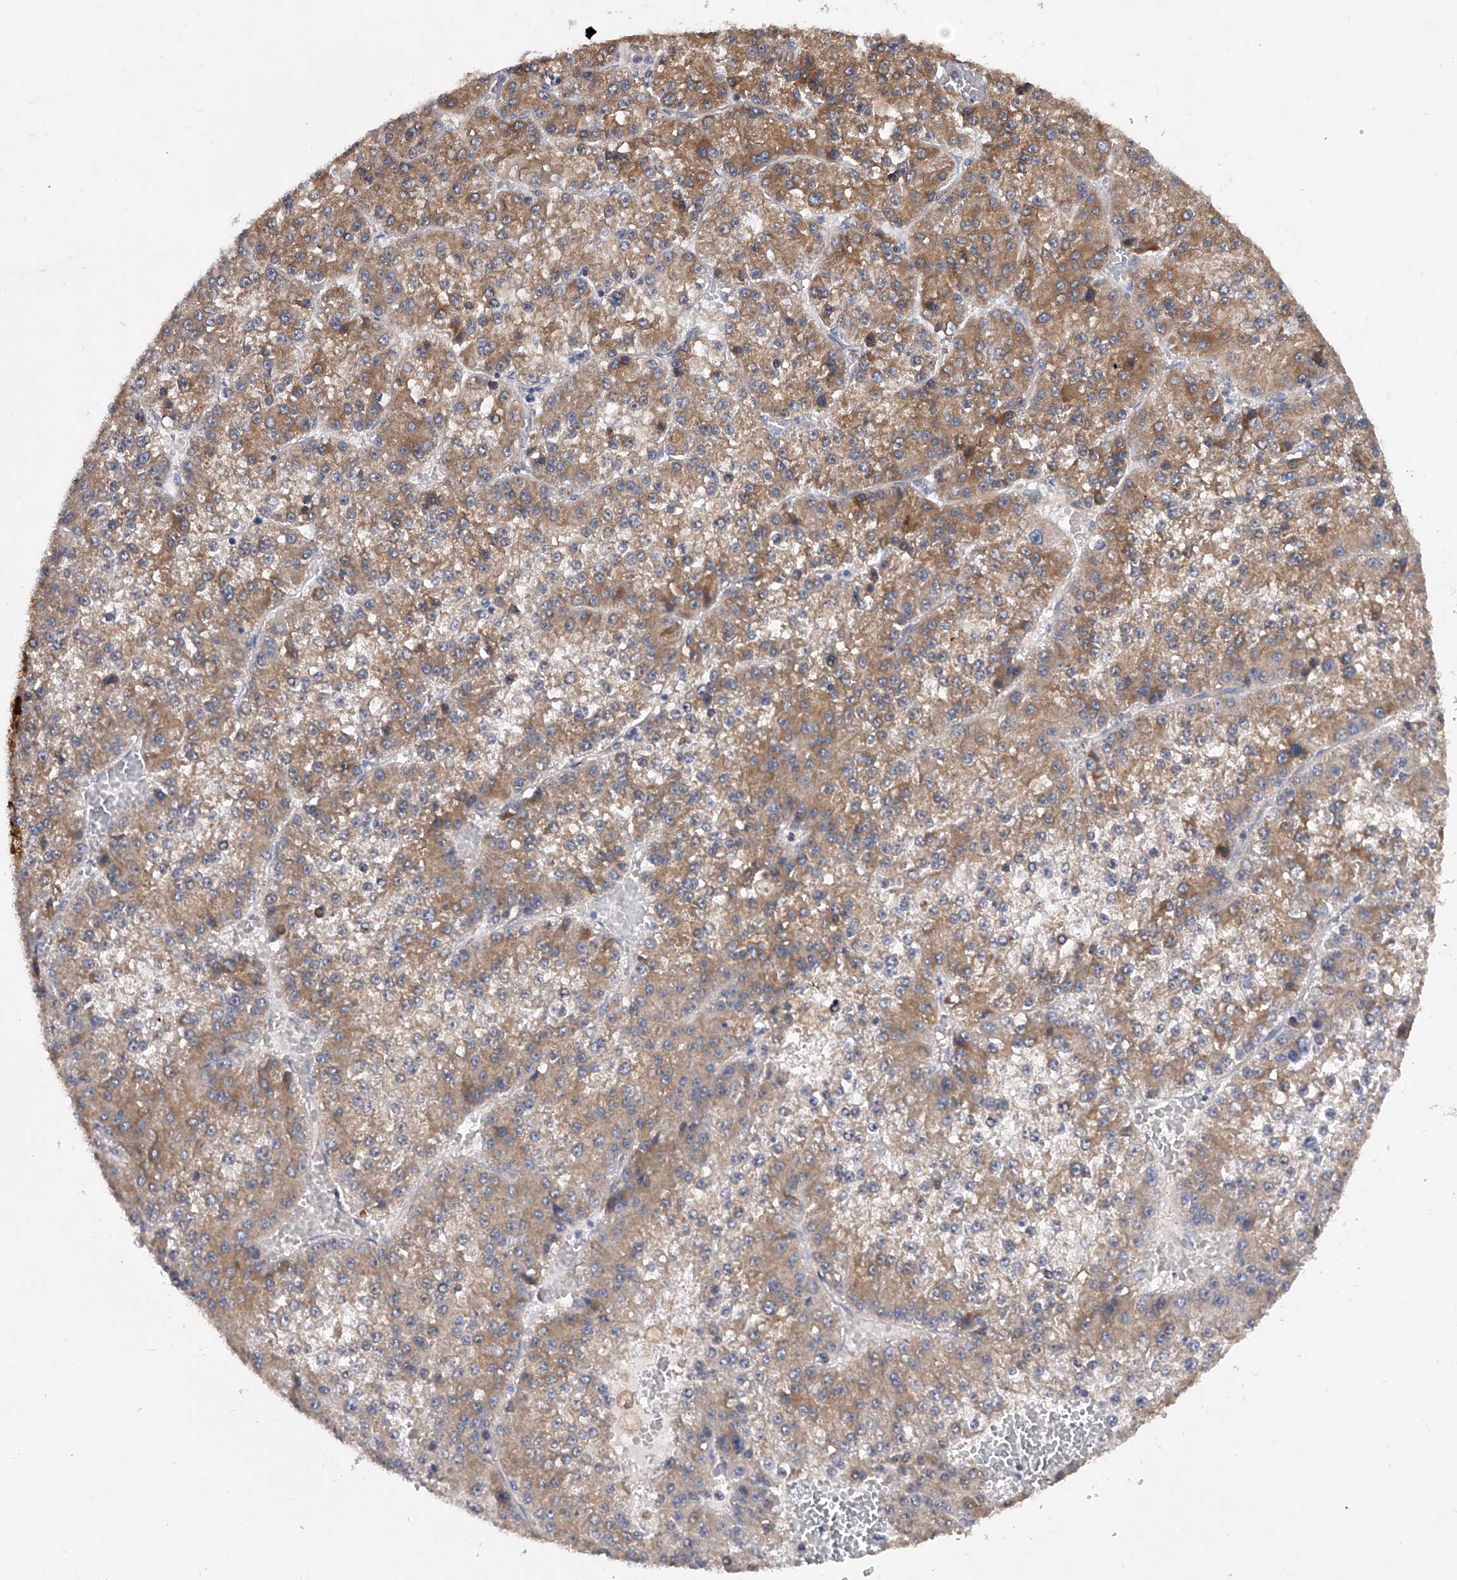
{"staining": {"intensity": "moderate", "quantity": ">75%", "location": "cytoplasmic/membranous"}, "tissue": "liver cancer", "cell_type": "Tumor cells", "image_type": "cancer", "snomed": [{"axis": "morphology", "description": "Carcinoma, Hepatocellular, NOS"}, {"axis": "topography", "description": "Liver"}], "caption": "IHC of hepatocellular carcinoma (liver) exhibits medium levels of moderate cytoplasmic/membranous staining in about >75% of tumor cells.", "gene": "PDSS2", "patient": {"sex": "female", "age": 73}}